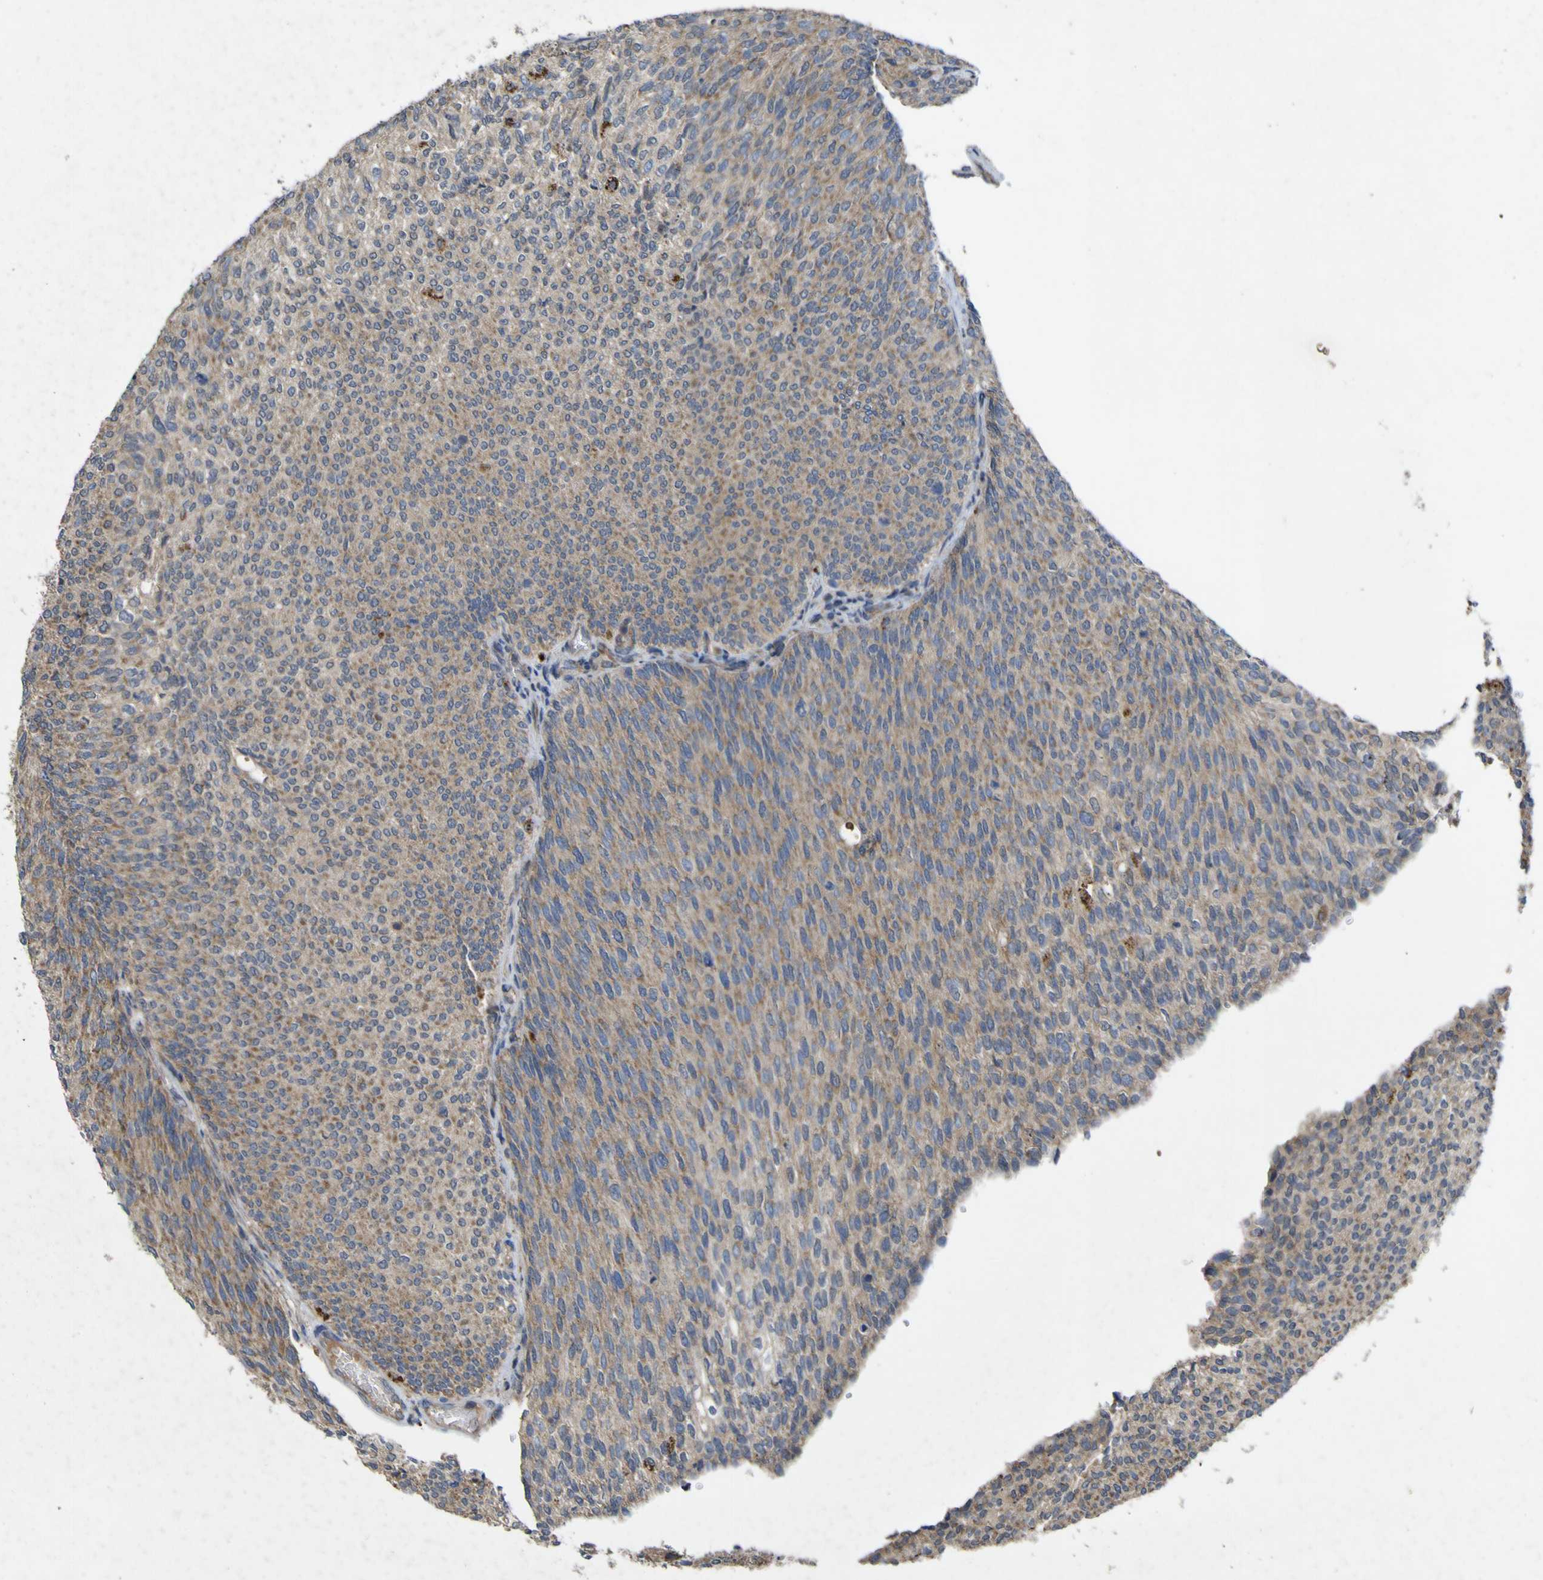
{"staining": {"intensity": "weak", "quantity": ">75%", "location": "cytoplasmic/membranous"}, "tissue": "urothelial cancer", "cell_type": "Tumor cells", "image_type": "cancer", "snomed": [{"axis": "morphology", "description": "Urothelial carcinoma, Low grade"}, {"axis": "topography", "description": "Urinary bladder"}], "caption": "Approximately >75% of tumor cells in urothelial cancer show weak cytoplasmic/membranous protein staining as visualized by brown immunohistochemical staining.", "gene": "IRAK2", "patient": {"sex": "female", "age": 79}}